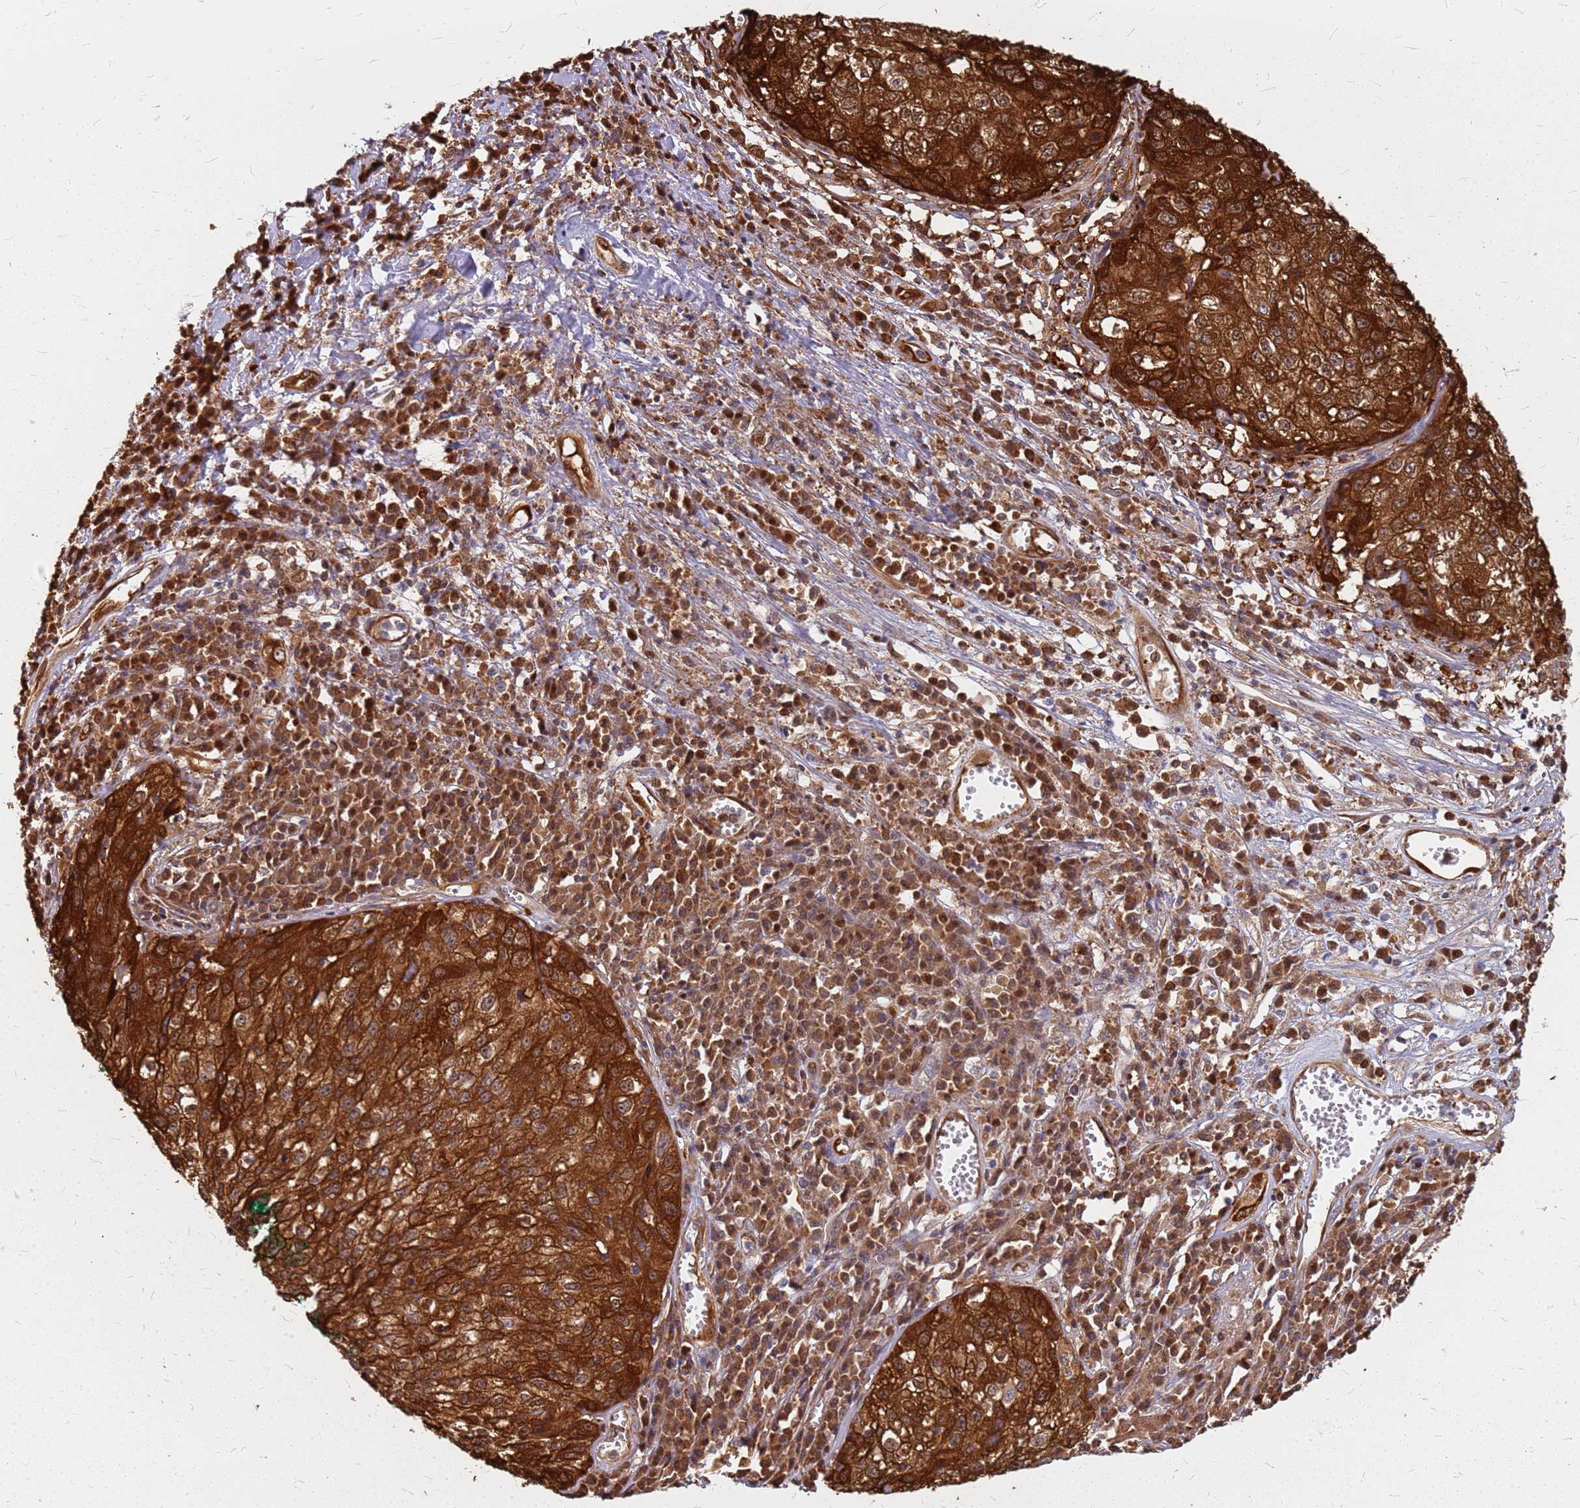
{"staining": {"intensity": "strong", "quantity": ">75%", "location": "cytoplasmic/membranous"}, "tissue": "cervical cancer", "cell_type": "Tumor cells", "image_type": "cancer", "snomed": [{"axis": "morphology", "description": "Squamous cell carcinoma, NOS"}, {"axis": "topography", "description": "Cervix"}], "caption": "Cervical cancer (squamous cell carcinoma) was stained to show a protein in brown. There is high levels of strong cytoplasmic/membranous staining in about >75% of tumor cells.", "gene": "HDX", "patient": {"sex": "female", "age": 57}}